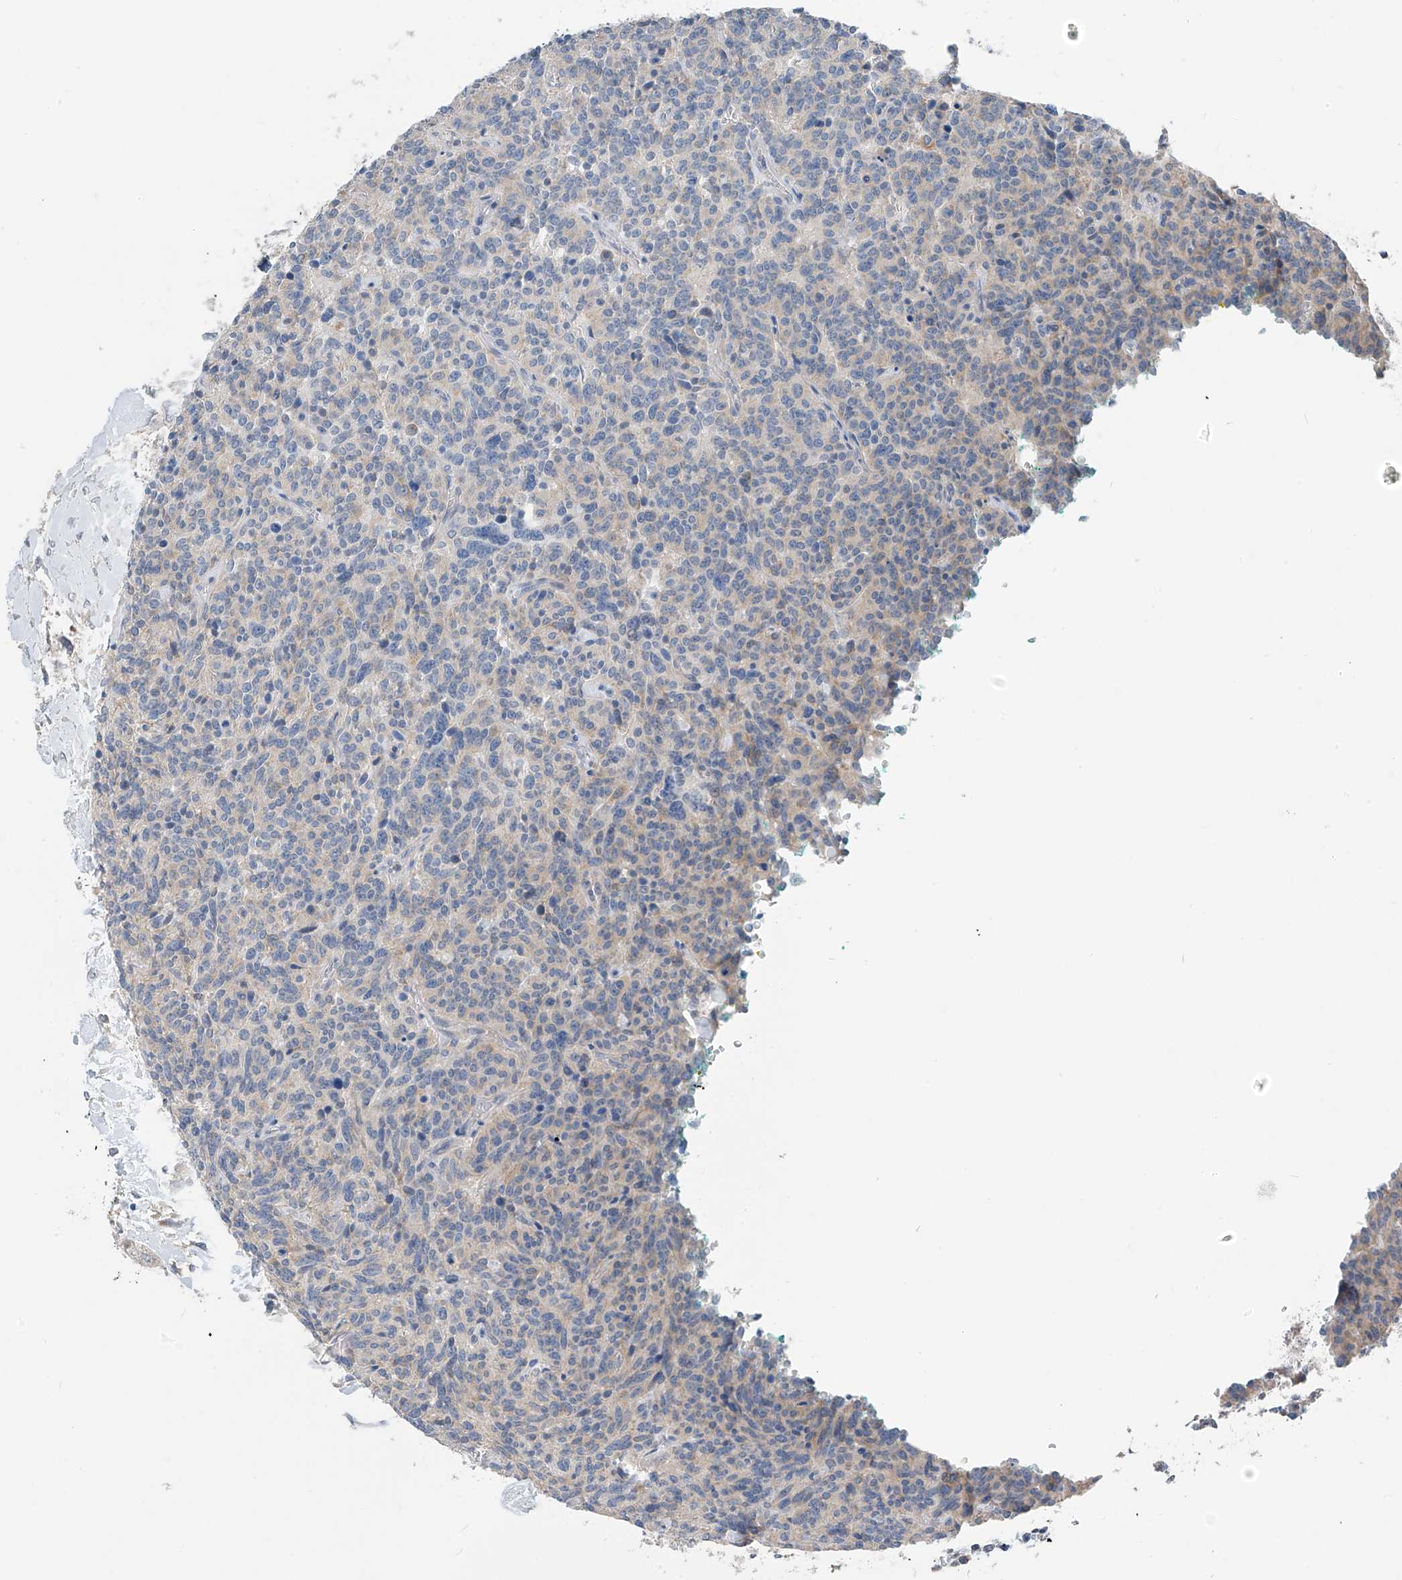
{"staining": {"intensity": "negative", "quantity": "none", "location": "none"}, "tissue": "carcinoid", "cell_type": "Tumor cells", "image_type": "cancer", "snomed": [{"axis": "morphology", "description": "Carcinoid, malignant, NOS"}, {"axis": "topography", "description": "Lung"}], "caption": "IHC of human carcinoid shows no expression in tumor cells.", "gene": "SYN3", "patient": {"sex": "female", "age": 46}}